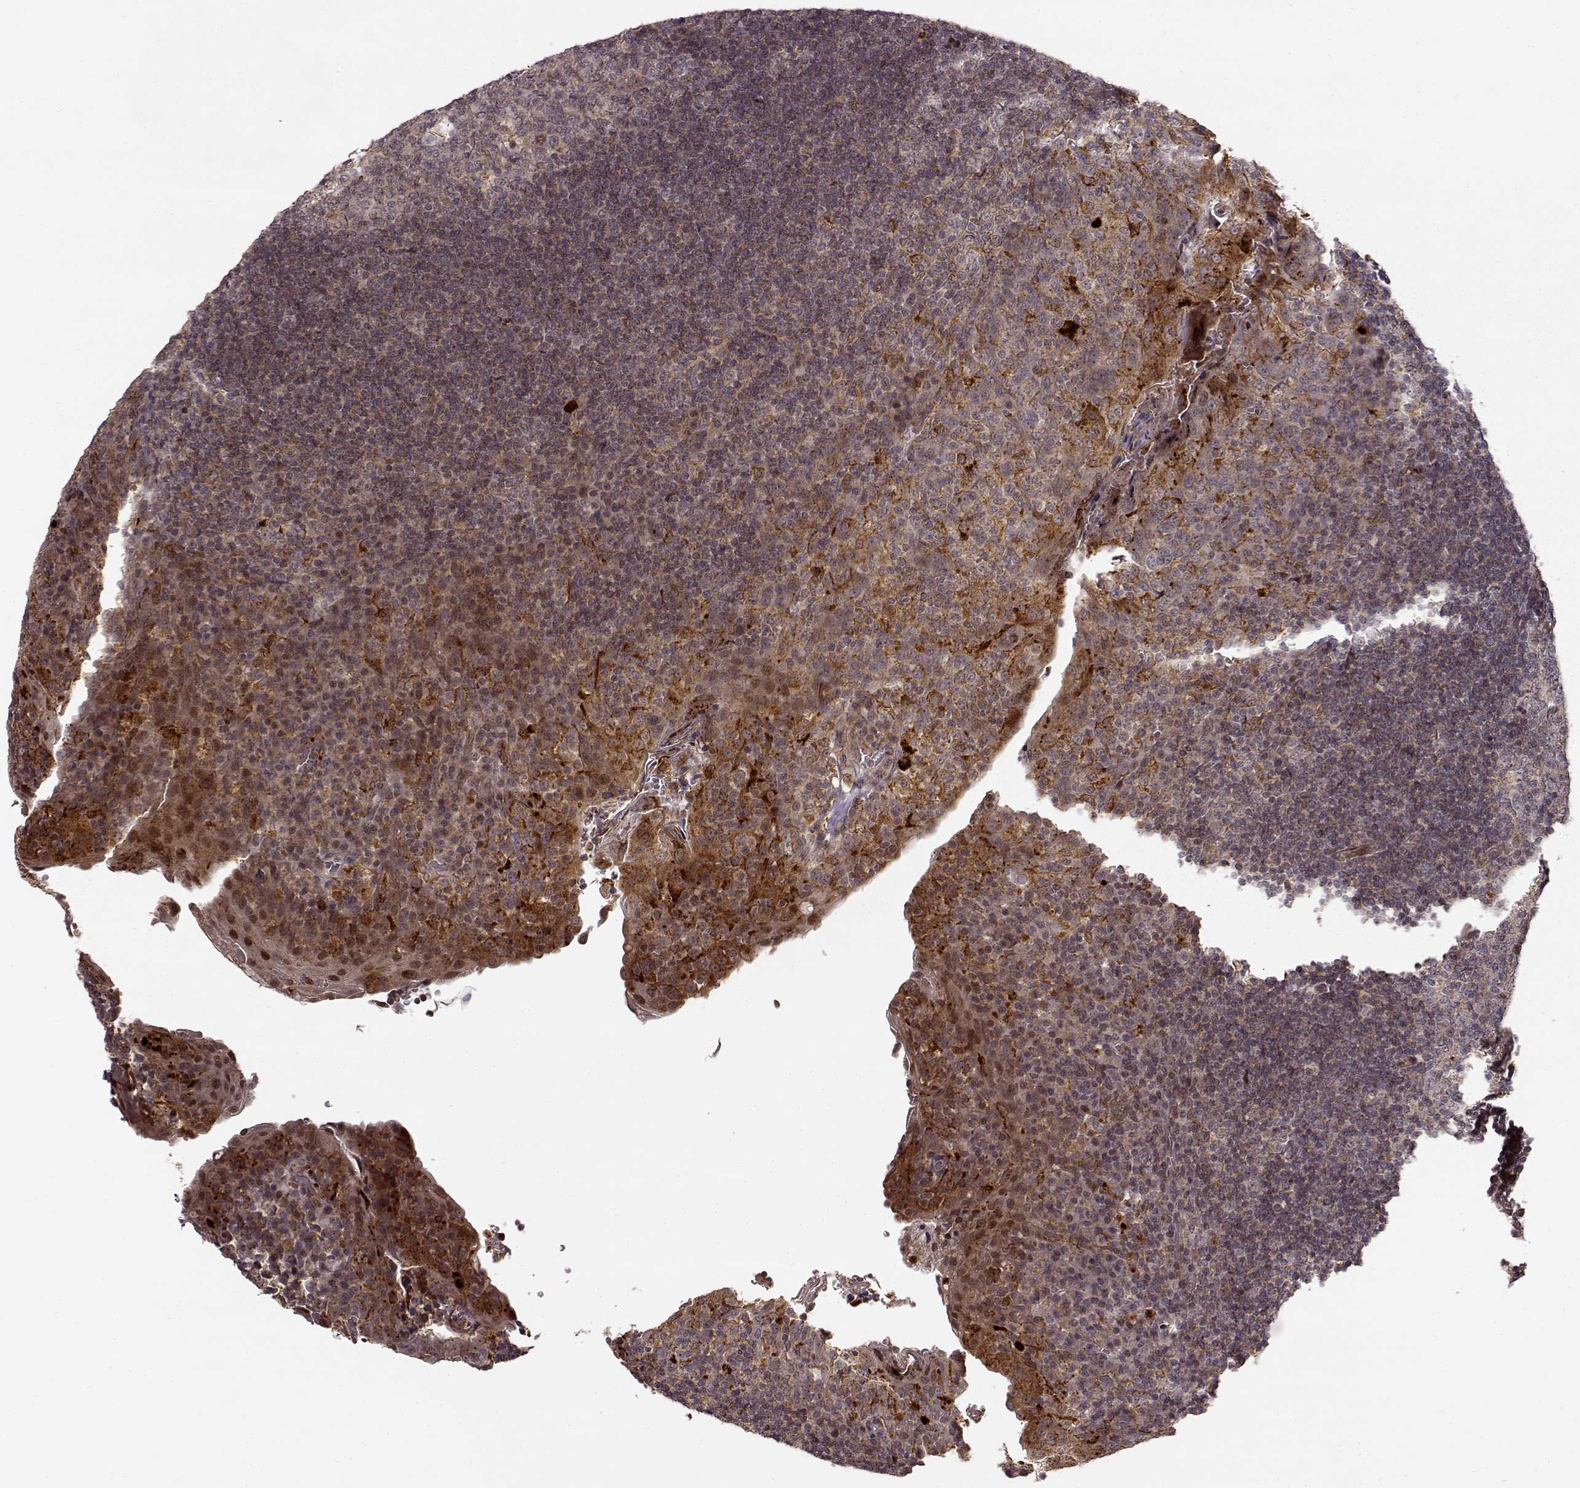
{"staining": {"intensity": "weak", "quantity": "<25%", "location": "cytoplasmic/membranous"}, "tissue": "tonsil", "cell_type": "Germinal center cells", "image_type": "normal", "snomed": [{"axis": "morphology", "description": "Normal tissue, NOS"}, {"axis": "topography", "description": "Tonsil"}], "caption": "A high-resolution image shows immunohistochemistry staining of normal tonsil, which shows no significant staining in germinal center cells. (DAB immunohistochemistry with hematoxylin counter stain).", "gene": "SLC12A9", "patient": {"sex": "male", "age": 17}}